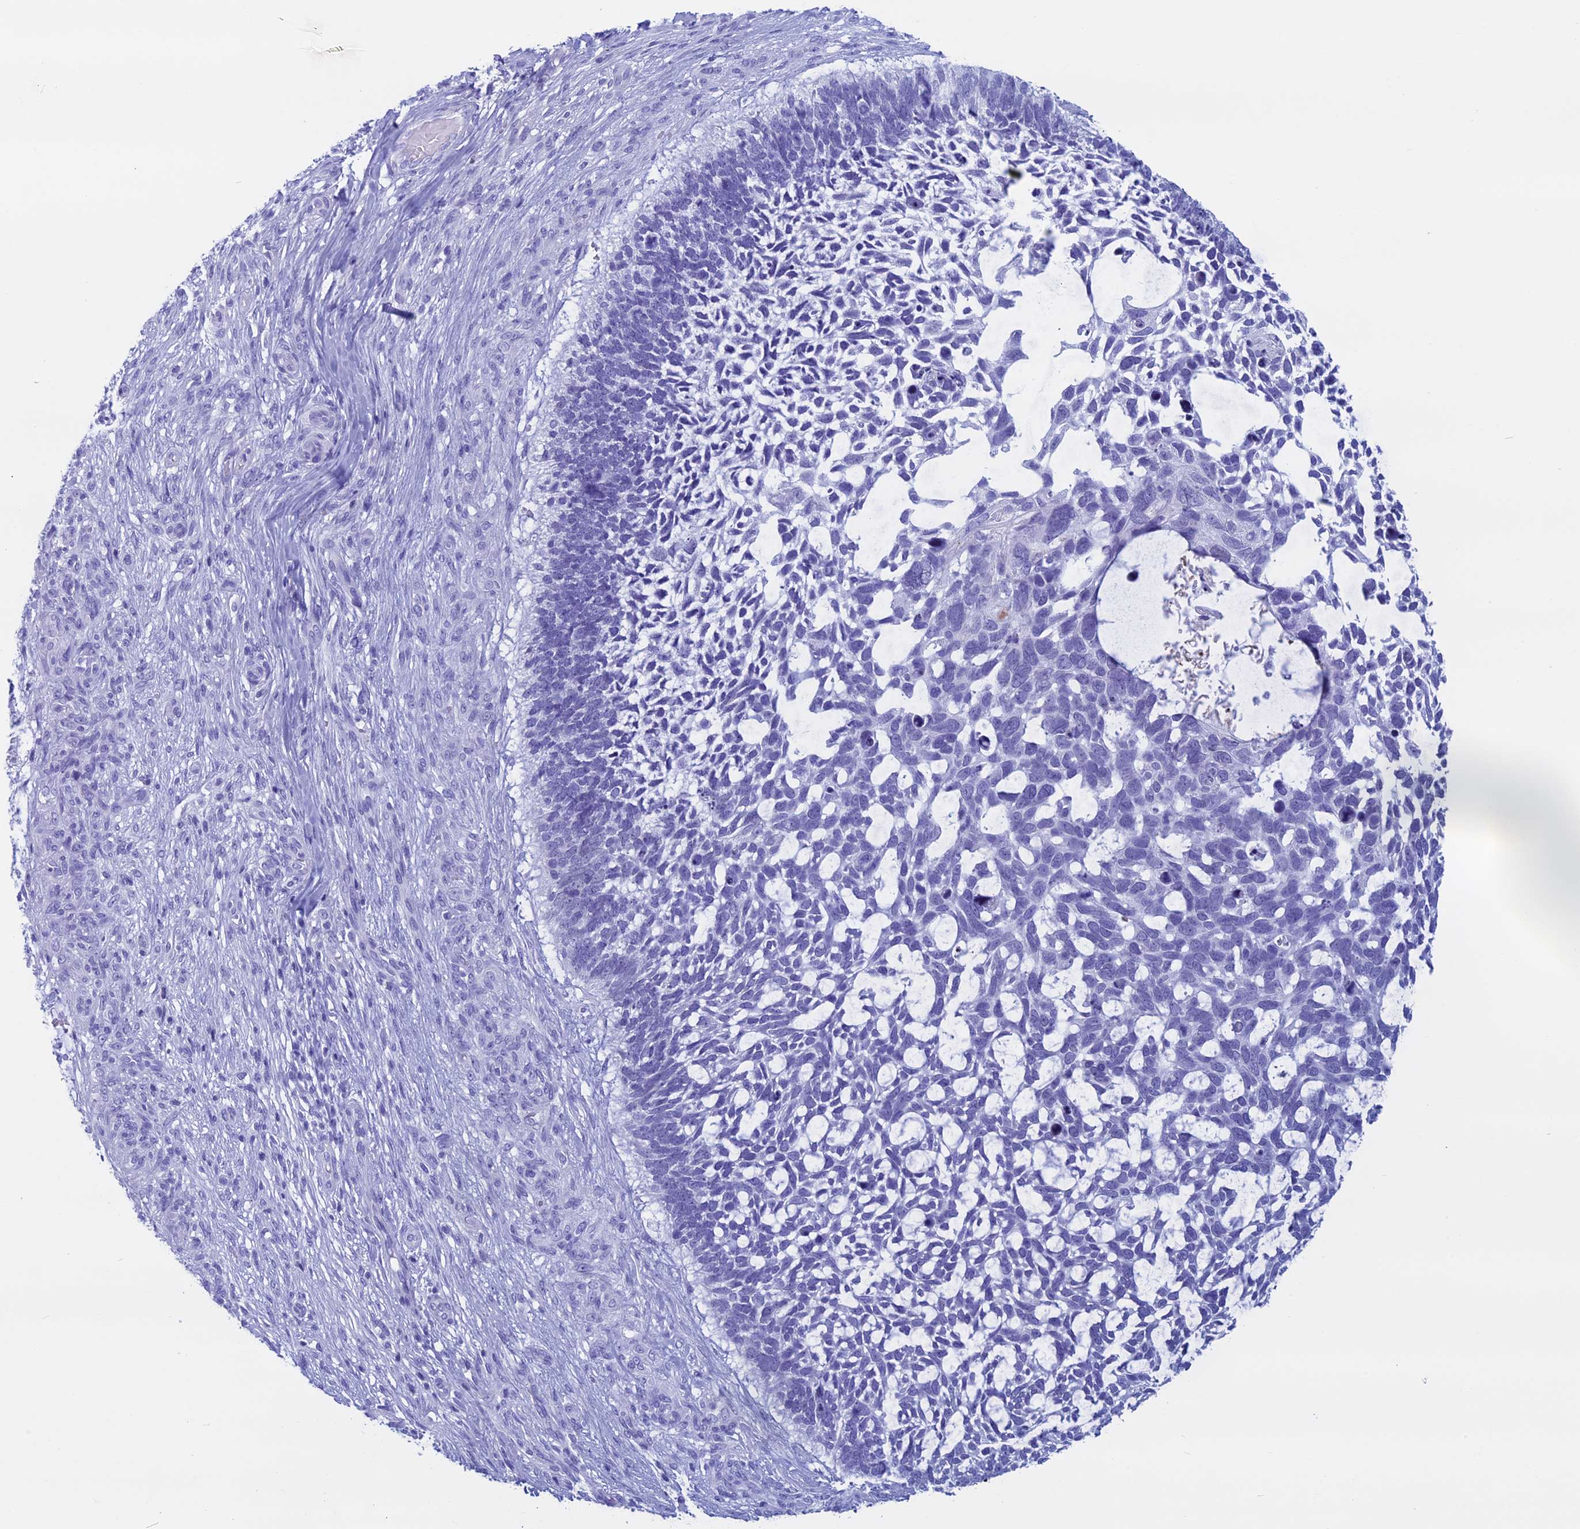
{"staining": {"intensity": "negative", "quantity": "none", "location": "none"}, "tissue": "skin cancer", "cell_type": "Tumor cells", "image_type": "cancer", "snomed": [{"axis": "morphology", "description": "Basal cell carcinoma"}, {"axis": "topography", "description": "Skin"}], "caption": "A high-resolution photomicrograph shows immunohistochemistry staining of skin basal cell carcinoma, which exhibits no significant positivity in tumor cells. (Brightfield microscopy of DAB IHC at high magnification).", "gene": "FAM169A", "patient": {"sex": "male", "age": 88}}